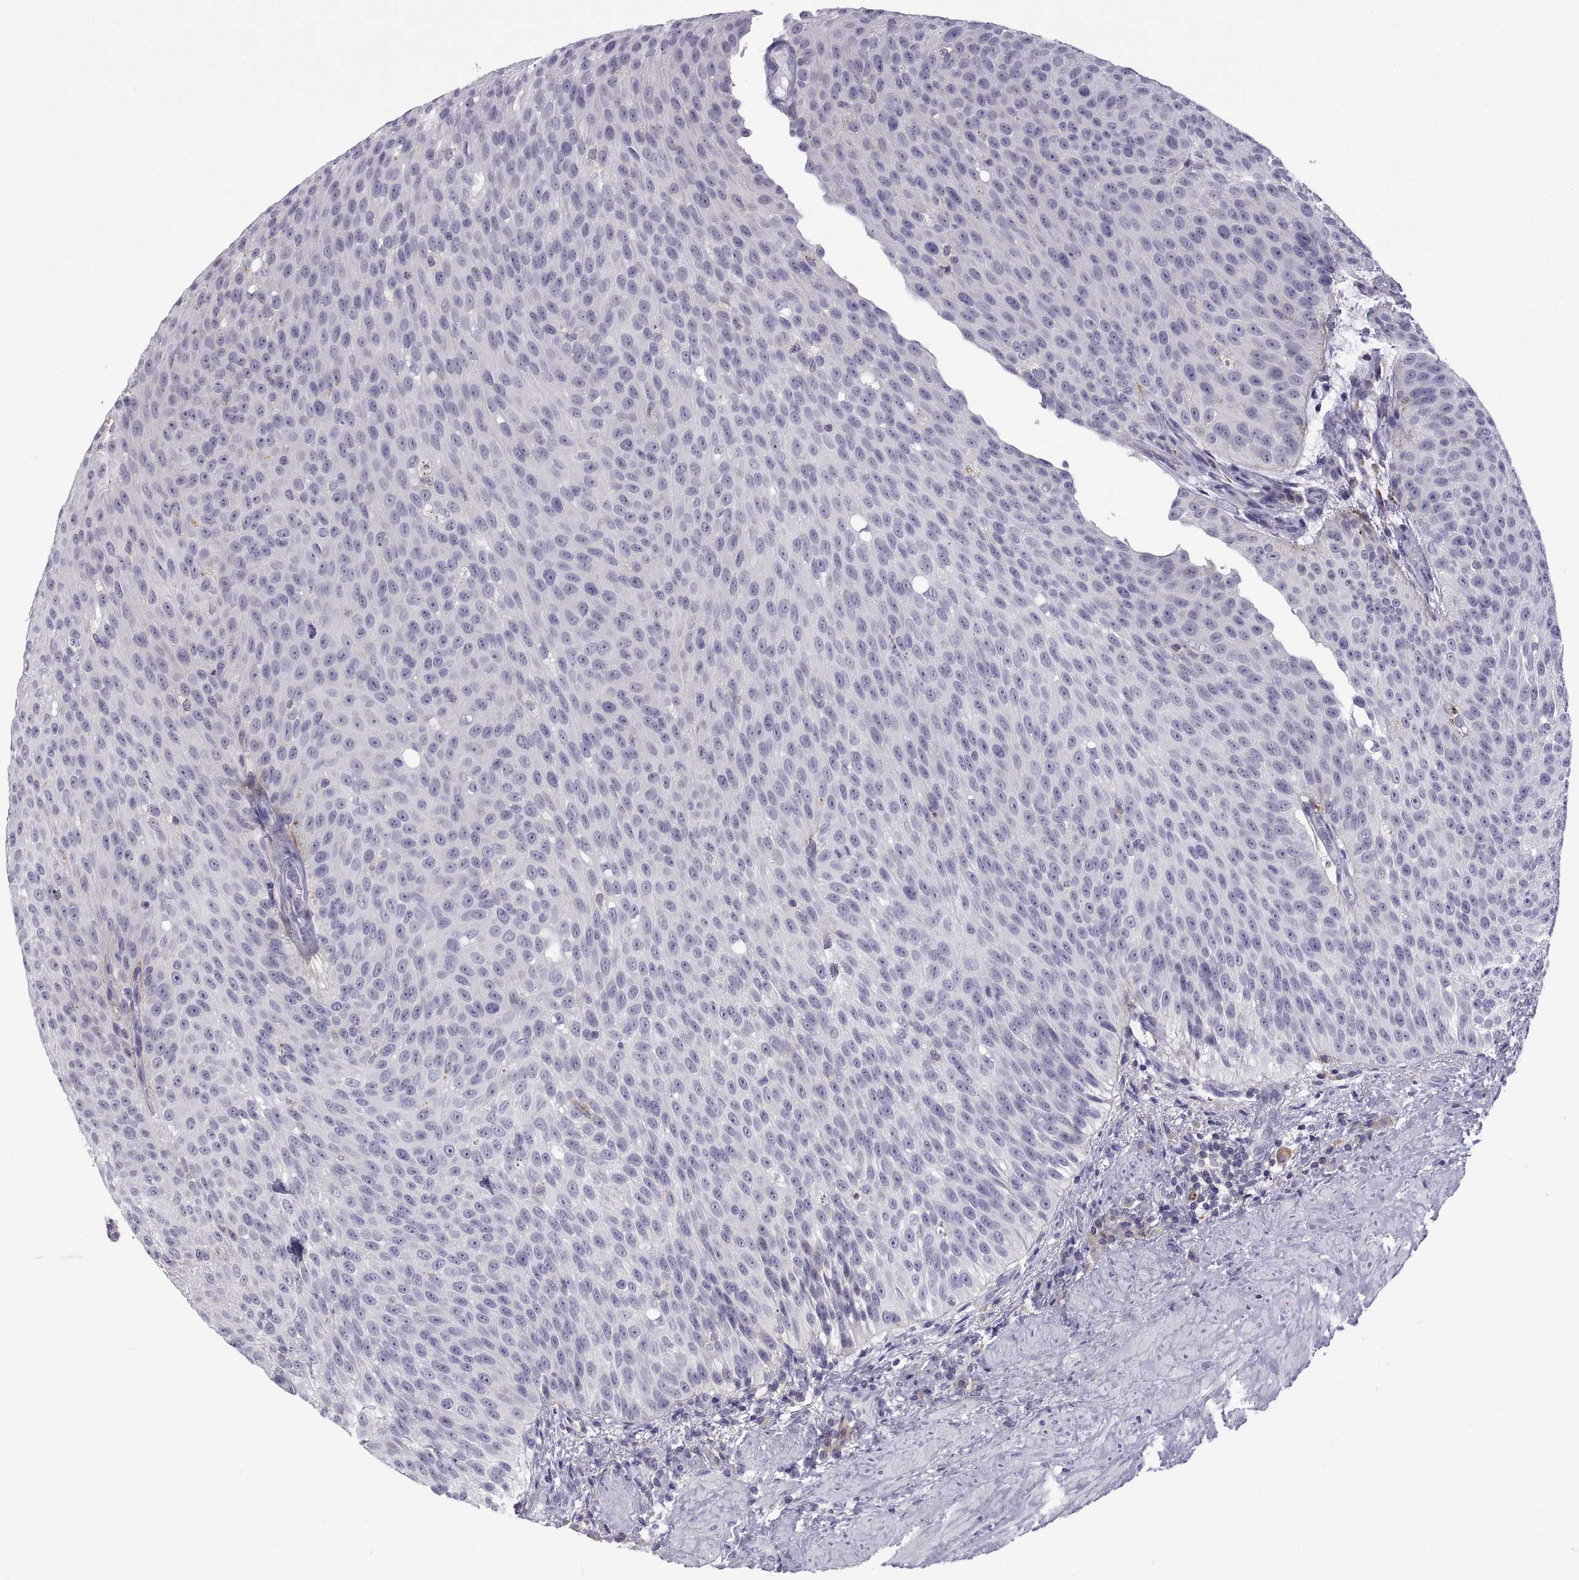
{"staining": {"intensity": "negative", "quantity": "none", "location": "none"}, "tissue": "urothelial cancer", "cell_type": "Tumor cells", "image_type": "cancer", "snomed": [{"axis": "morphology", "description": "Urothelial carcinoma, Low grade"}, {"axis": "topography", "description": "Urinary bladder"}], "caption": "Immunohistochemistry photomicrograph of neoplastic tissue: human urothelial carcinoma (low-grade) stained with DAB (3,3'-diaminobenzidine) displays no significant protein positivity in tumor cells. (DAB (3,3'-diaminobenzidine) immunohistochemistry (IHC) with hematoxylin counter stain).", "gene": "RGS19", "patient": {"sex": "male", "age": 78}}